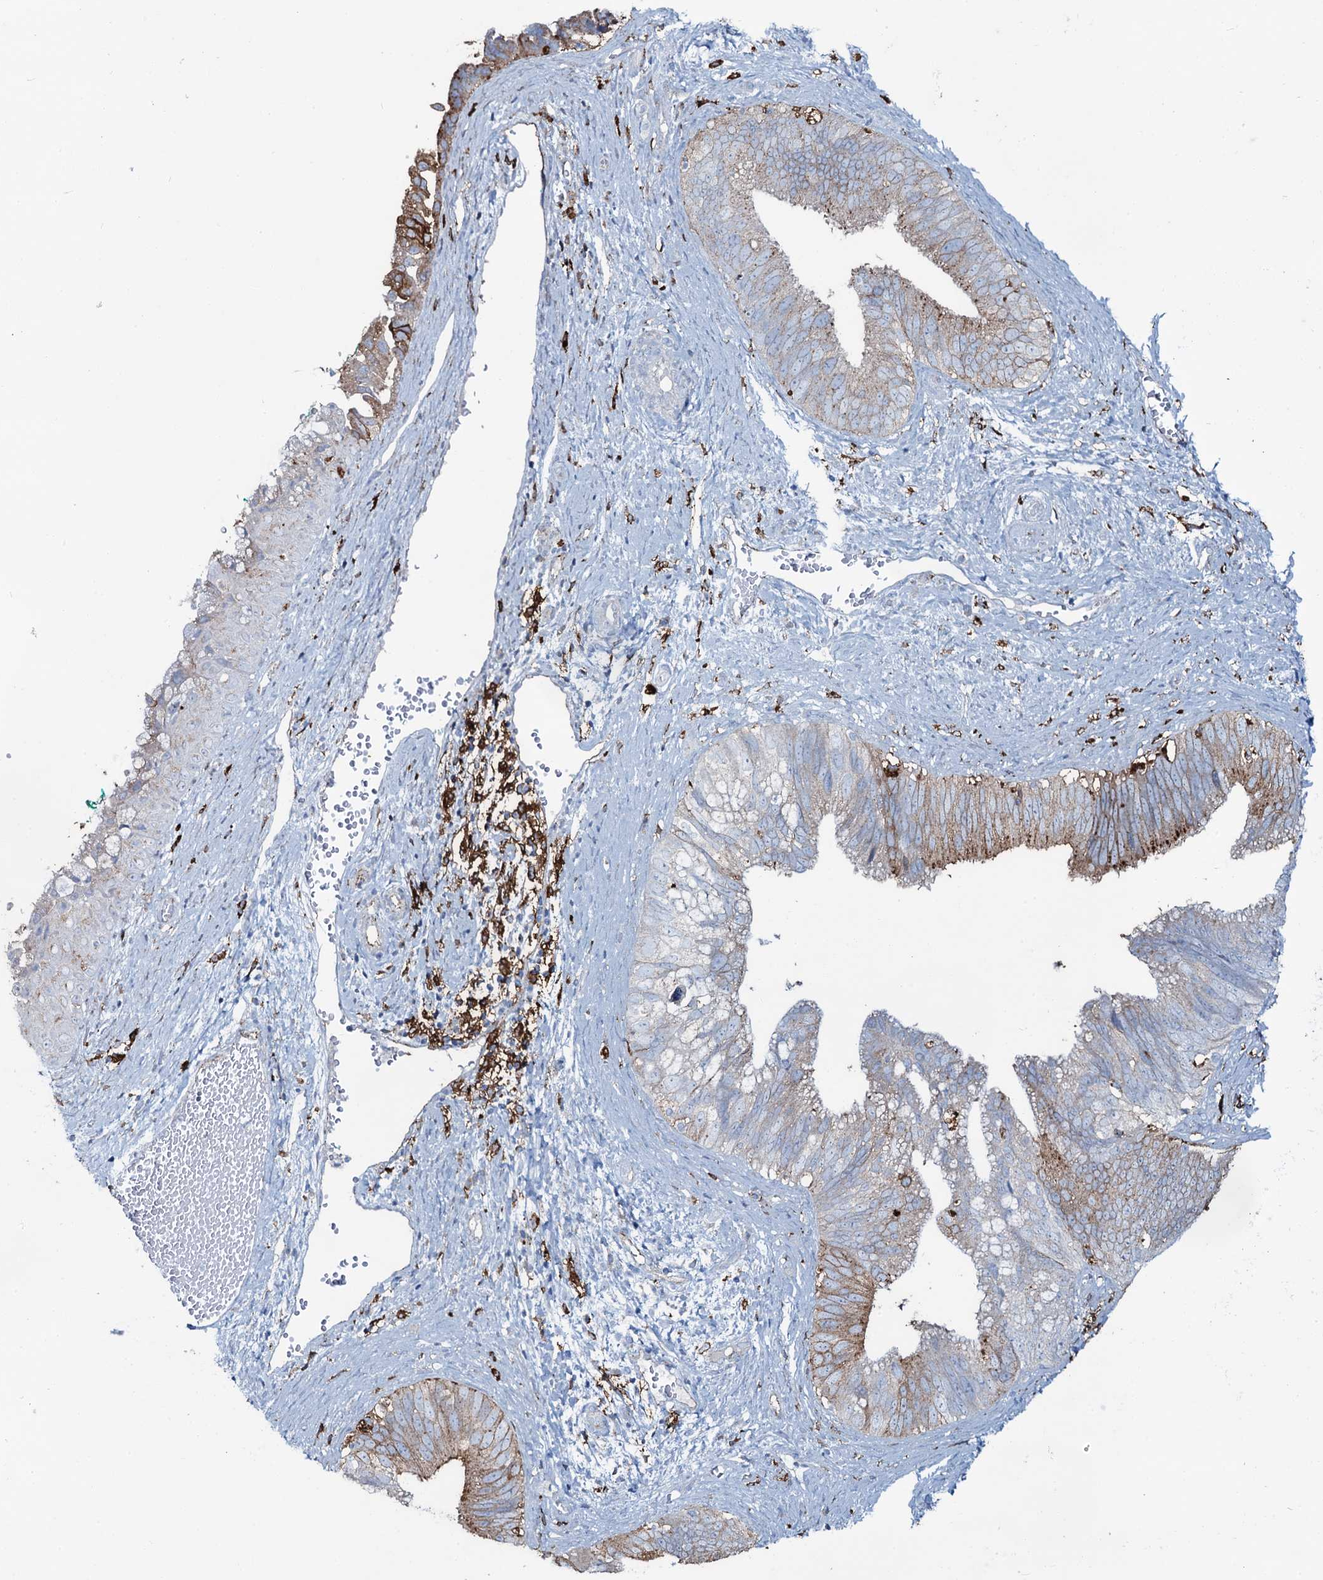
{"staining": {"intensity": "moderate", "quantity": "25%-75%", "location": "cytoplasmic/membranous"}, "tissue": "cervical cancer", "cell_type": "Tumor cells", "image_type": "cancer", "snomed": [{"axis": "morphology", "description": "Adenocarcinoma, NOS"}, {"axis": "topography", "description": "Cervix"}], "caption": "Brown immunohistochemical staining in human adenocarcinoma (cervical) reveals moderate cytoplasmic/membranous staining in approximately 25%-75% of tumor cells.", "gene": "OSBPL2", "patient": {"sex": "female", "age": 42}}